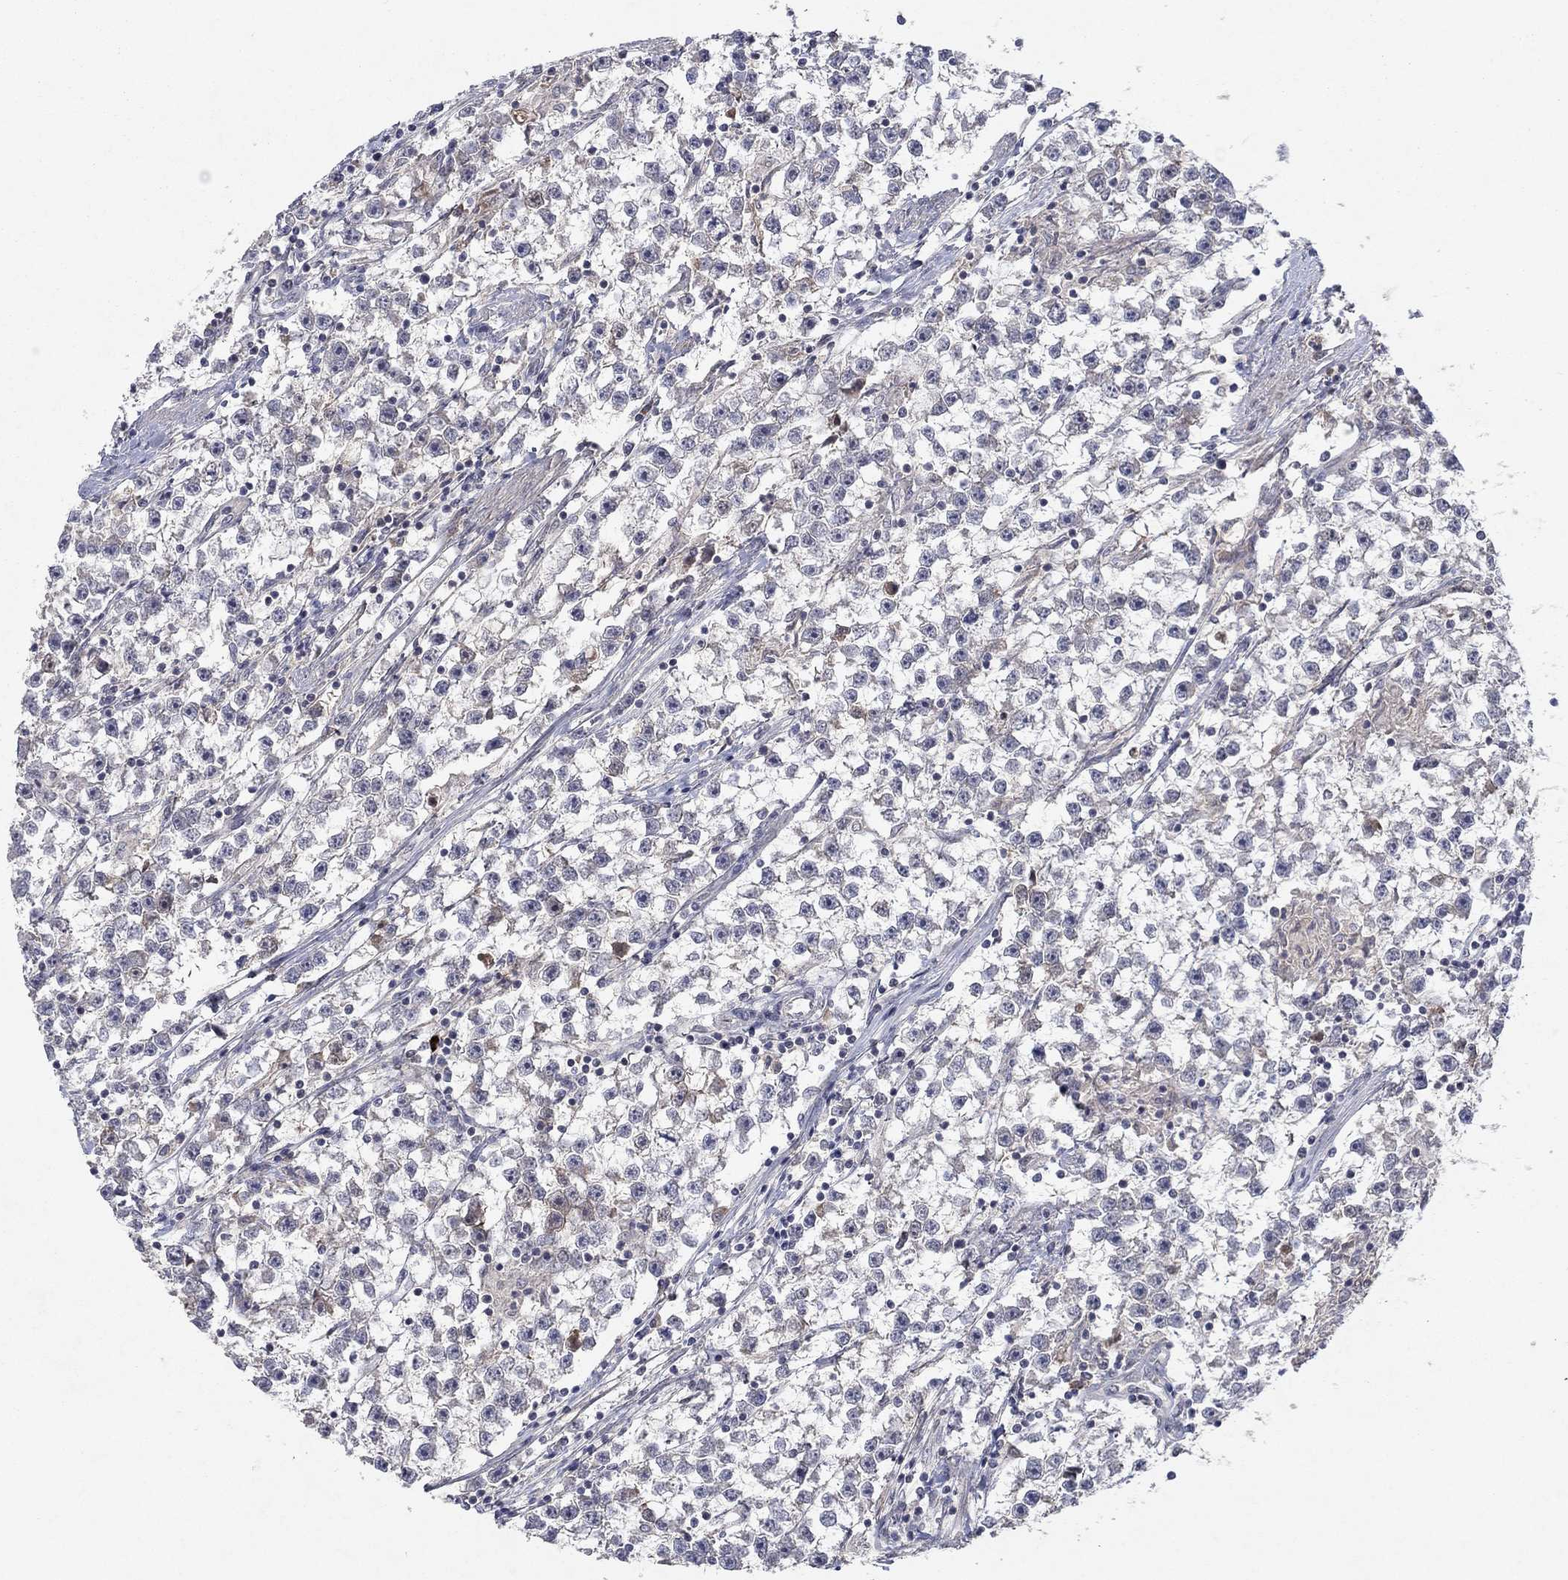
{"staining": {"intensity": "negative", "quantity": "none", "location": "none"}, "tissue": "testis cancer", "cell_type": "Tumor cells", "image_type": "cancer", "snomed": [{"axis": "morphology", "description": "Seminoma, NOS"}, {"axis": "topography", "description": "Testis"}], "caption": "Testis seminoma was stained to show a protein in brown. There is no significant expression in tumor cells. (DAB (3,3'-diaminobenzidine) immunohistochemistry visualized using brightfield microscopy, high magnification).", "gene": "IL4", "patient": {"sex": "male", "age": 59}}